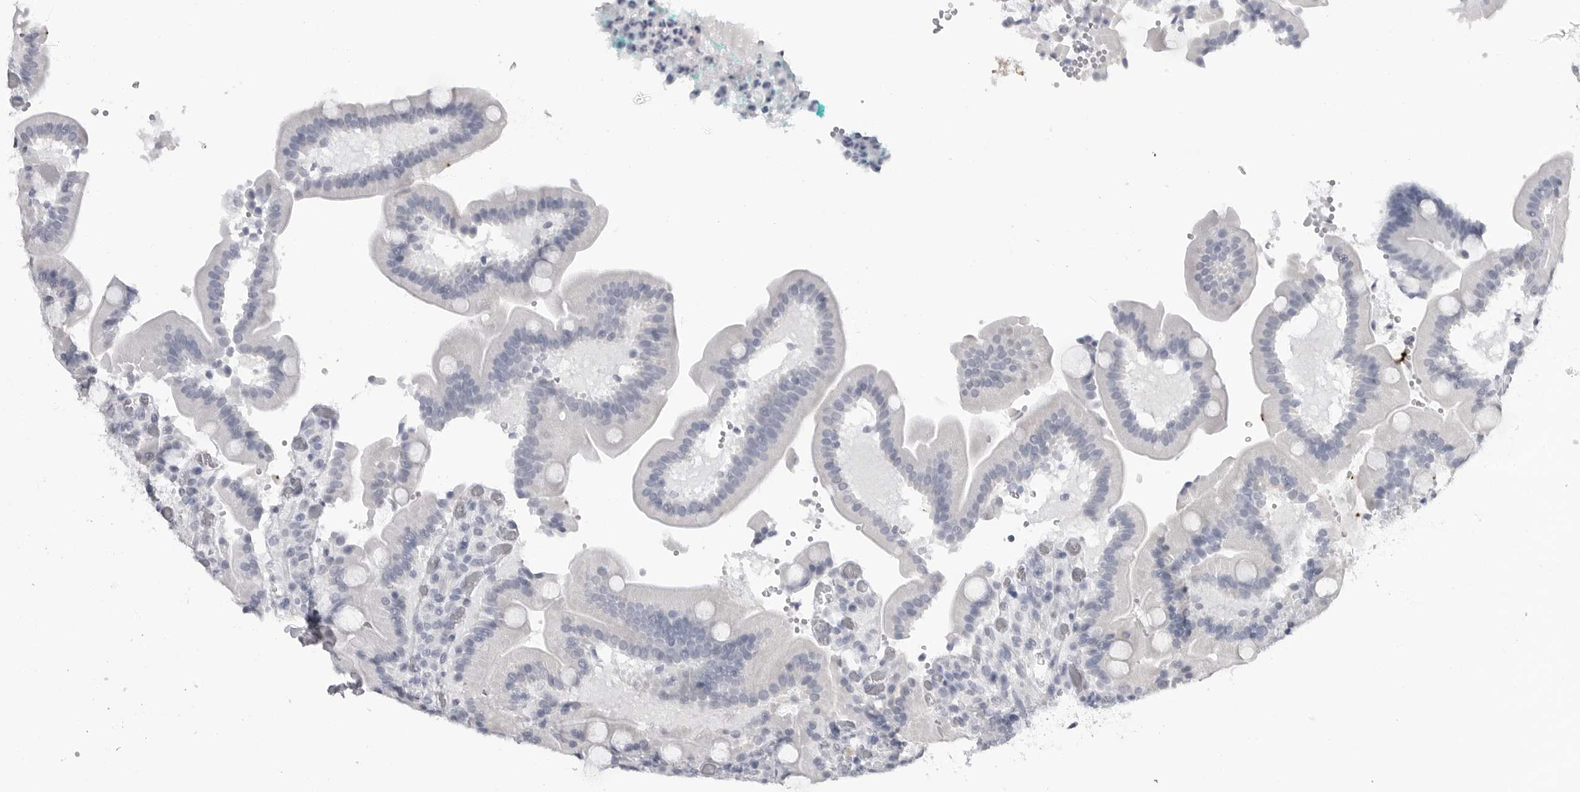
{"staining": {"intensity": "negative", "quantity": "none", "location": "none"}, "tissue": "duodenum", "cell_type": "Glandular cells", "image_type": "normal", "snomed": [{"axis": "morphology", "description": "Normal tissue, NOS"}, {"axis": "topography", "description": "Duodenum"}], "caption": "Micrograph shows no significant protein positivity in glandular cells of normal duodenum. The staining was performed using DAB (3,3'-diaminobenzidine) to visualize the protein expression in brown, while the nuclei were stained in blue with hematoxylin (Magnification: 20x).", "gene": "PGA3", "patient": {"sex": "female", "age": 62}}